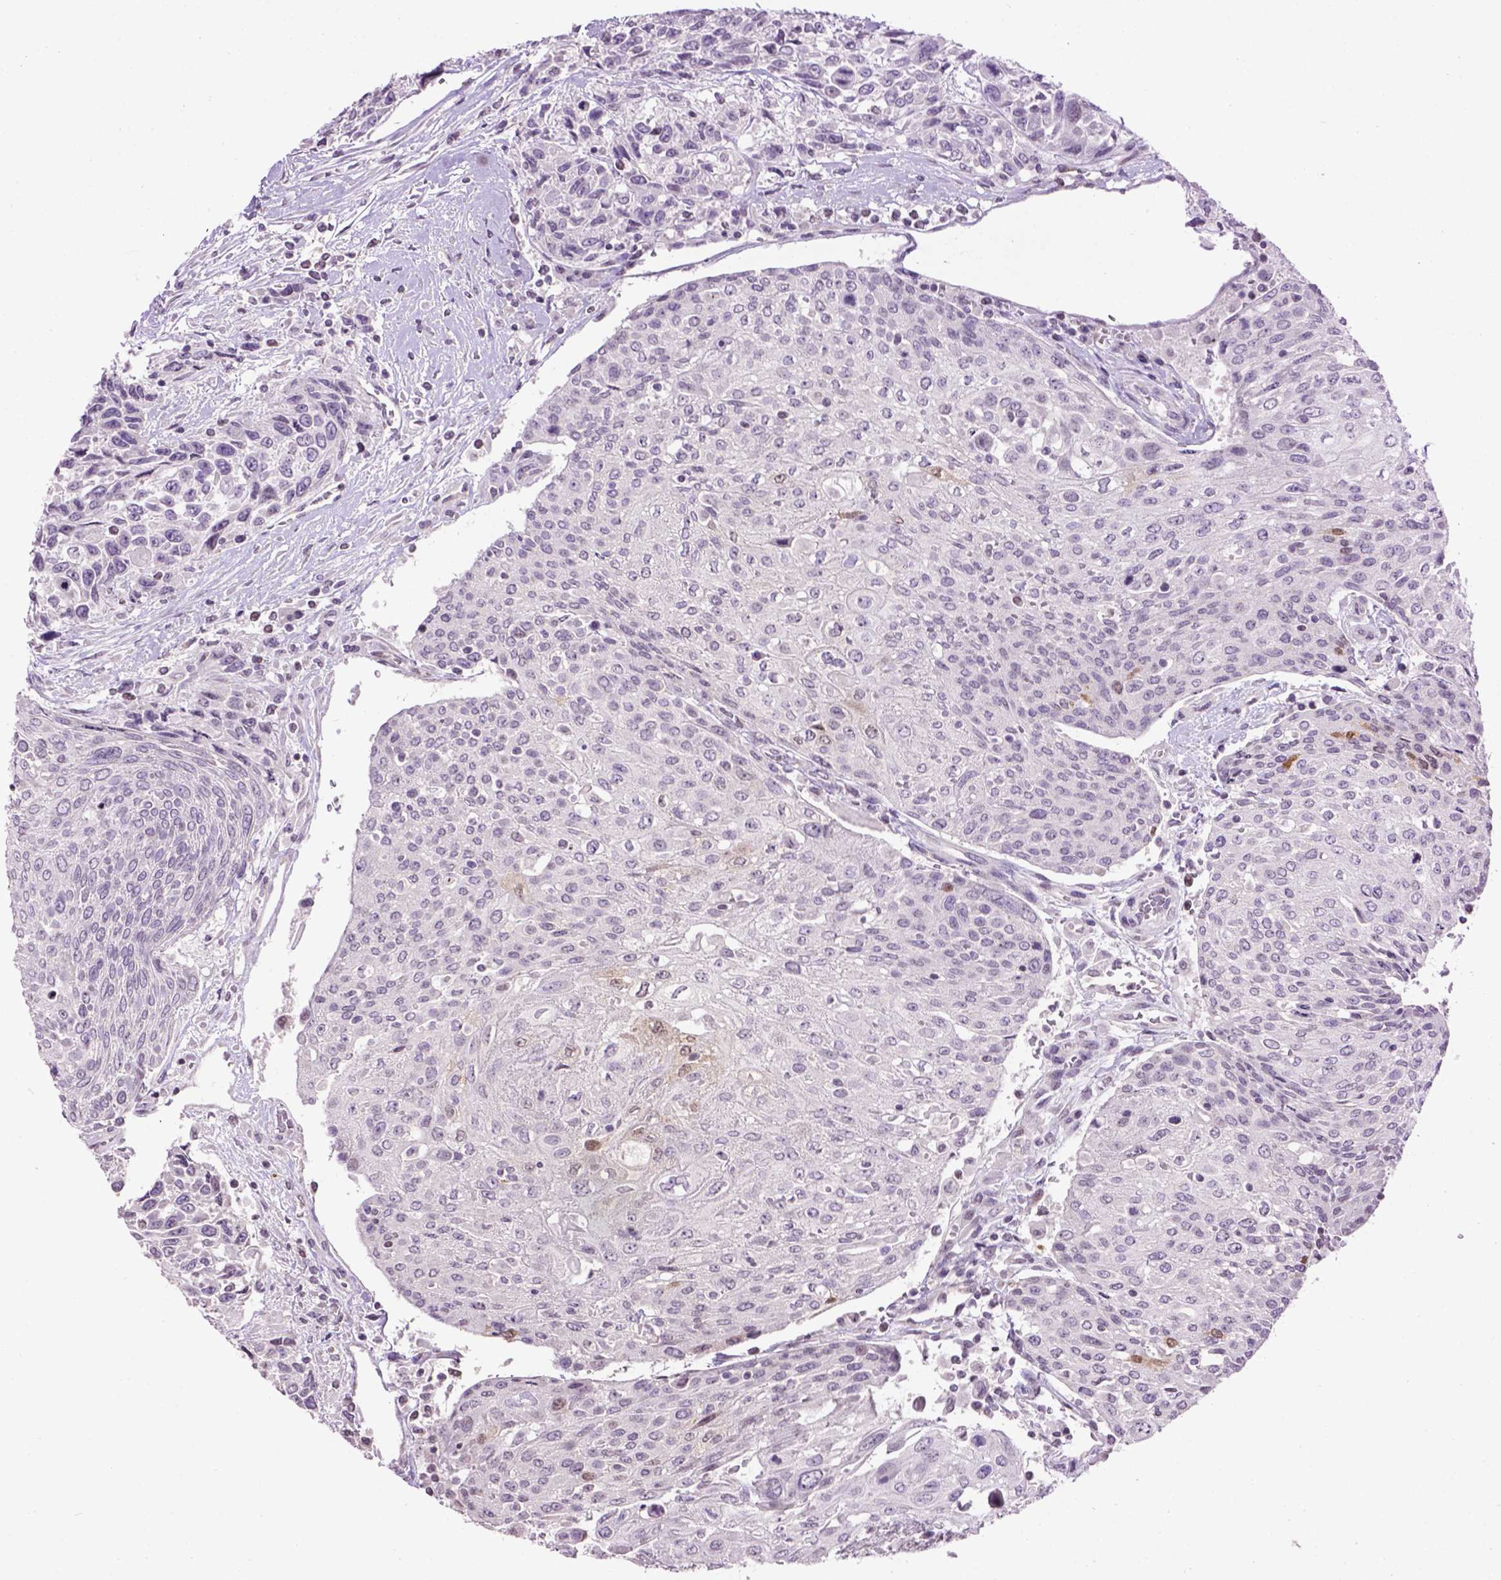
{"staining": {"intensity": "negative", "quantity": "none", "location": "none"}, "tissue": "urothelial cancer", "cell_type": "Tumor cells", "image_type": "cancer", "snomed": [{"axis": "morphology", "description": "Urothelial carcinoma, High grade"}, {"axis": "topography", "description": "Urinary bladder"}], "caption": "Immunohistochemistry (IHC) micrograph of urothelial cancer stained for a protein (brown), which reveals no positivity in tumor cells. (Brightfield microscopy of DAB (3,3'-diaminobenzidine) IHC at high magnification).", "gene": "TH", "patient": {"sex": "female", "age": 70}}